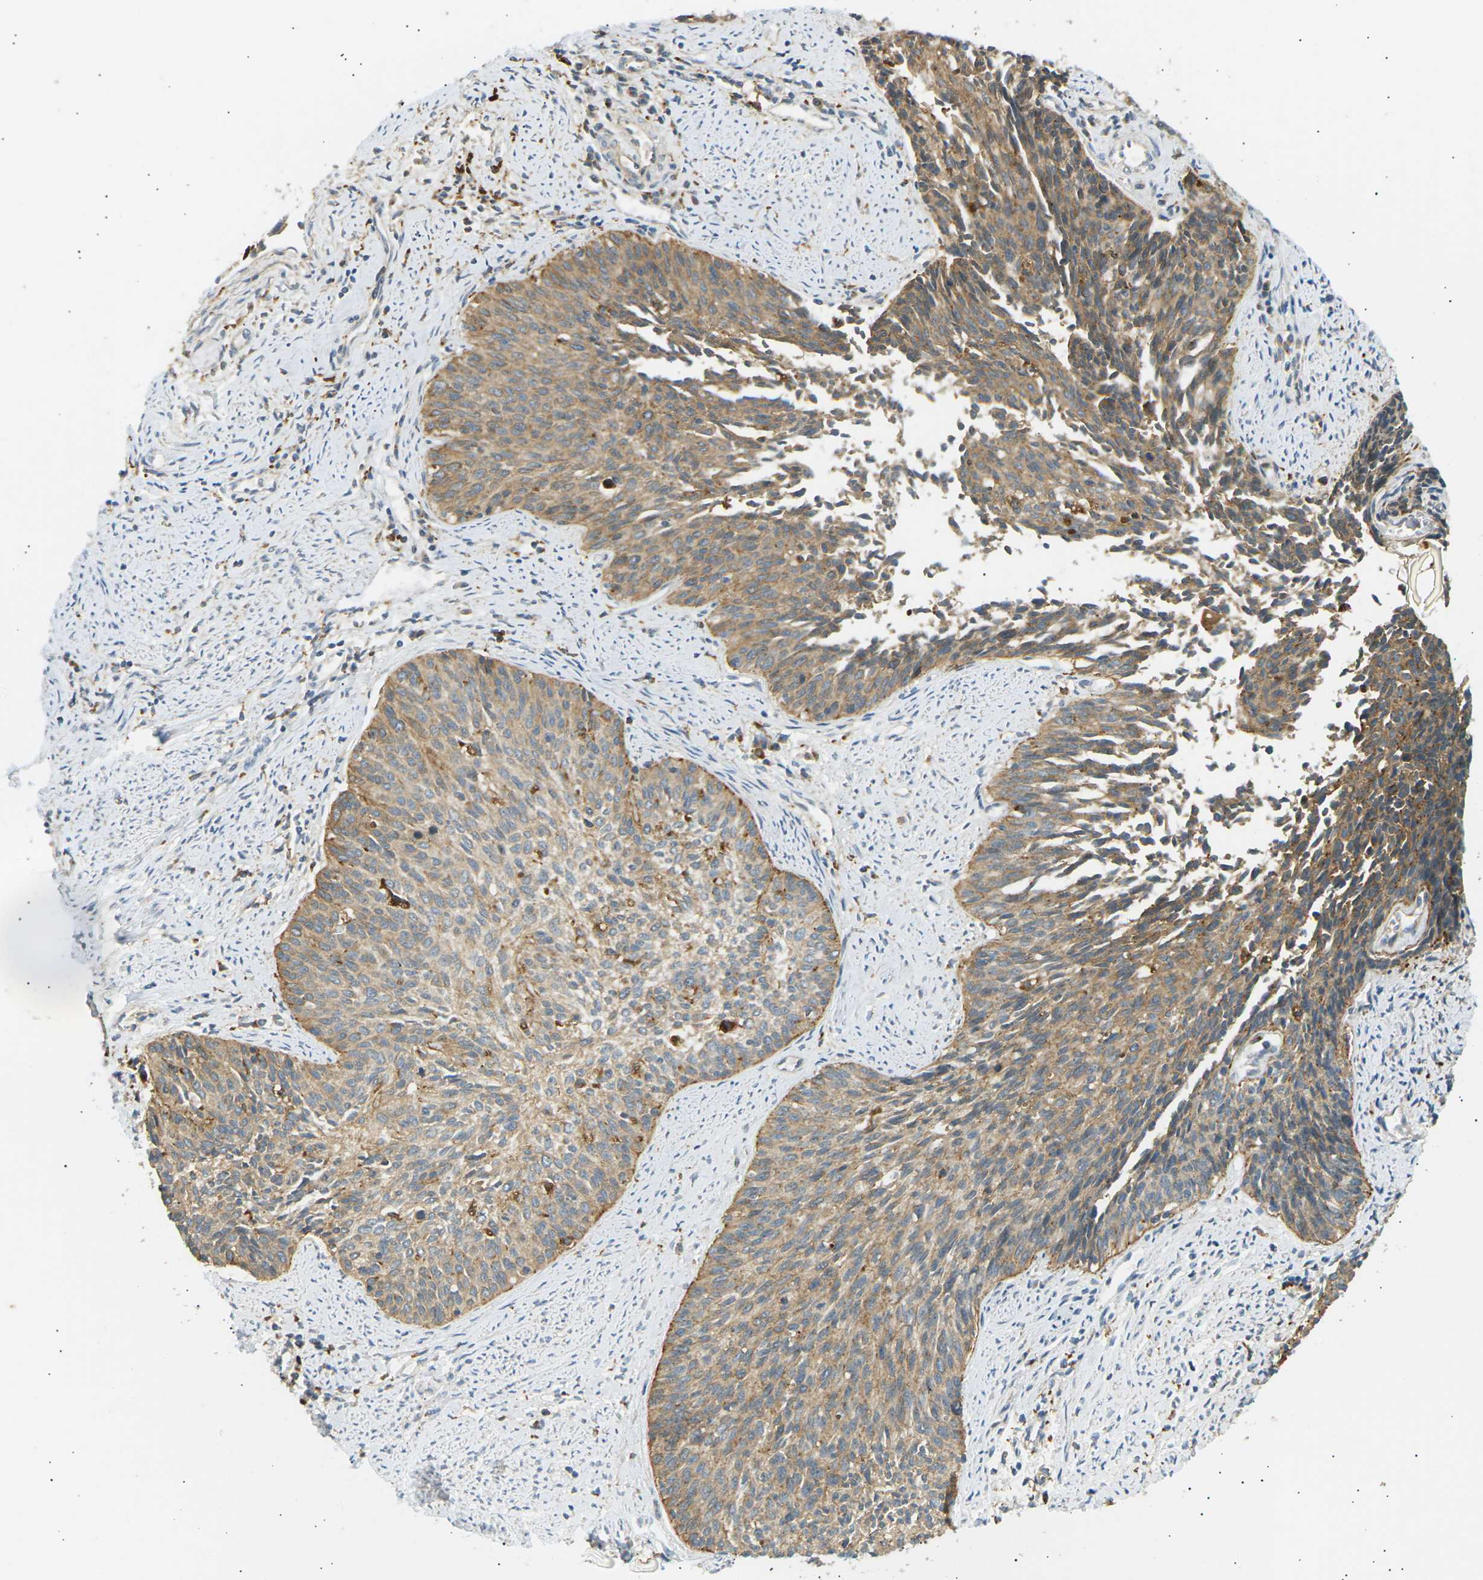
{"staining": {"intensity": "moderate", "quantity": ">75%", "location": "cytoplasmic/membranous"}, "tissue": "cervical cancer", "cell_type": "Tumor cells", "image_type": "cancer", "snomed": [{"axis": "morphology", "description": "Squamous cell carcinoma, NOS"}, {"axis": "topography", "description": "Cervix"}], "caption": "Cervical cancer was stained to show a protein in brown. There is medium levels of moderate cytoplasmic/membranous expression in approximately >75% of tumor cells.", "gene": "CDK17", "patient": {"sex": "female", "age": 55}}